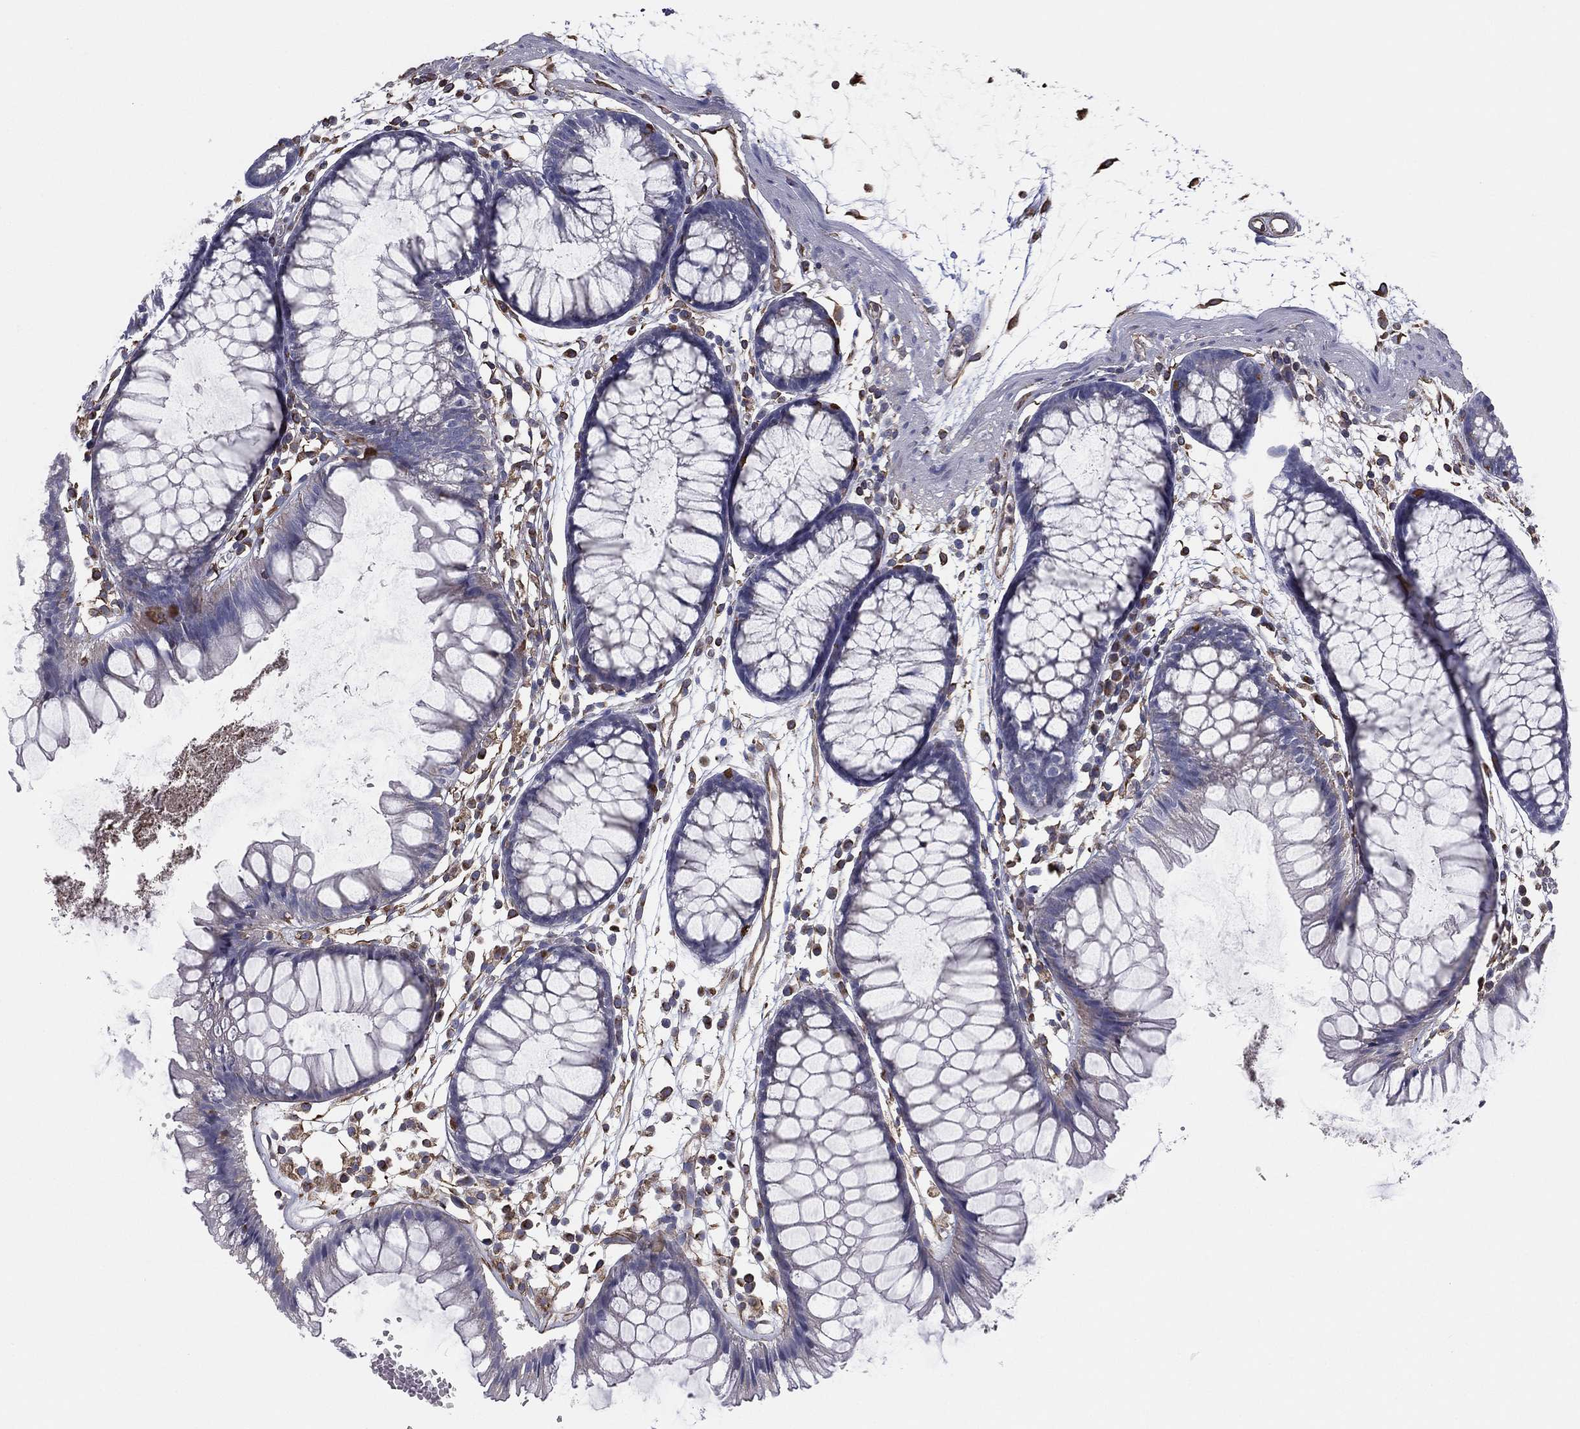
{"staining": {"intensity": "moderate", "quantity": "<25%", "location": "cytoplasmic/membranous"}, "tissue": "colon", "cell_type": "Endothelial cells", "image_type": "normal", "snomed": [{"axis": "morphology", "description": "Normal tissue, NOS"}, {"axis": "morphology", "description": "Adenocarcinoma, NOS"}, {"axis": "topography", "description": "Colon"}], "caption": "Protein expression analysis of normal colon displays moderate cytoplasmic/membranous positivity in about <25% of endothelial cells.", "gene": "SCUBE1", "patient": {"sex": "male", "age": 65}}